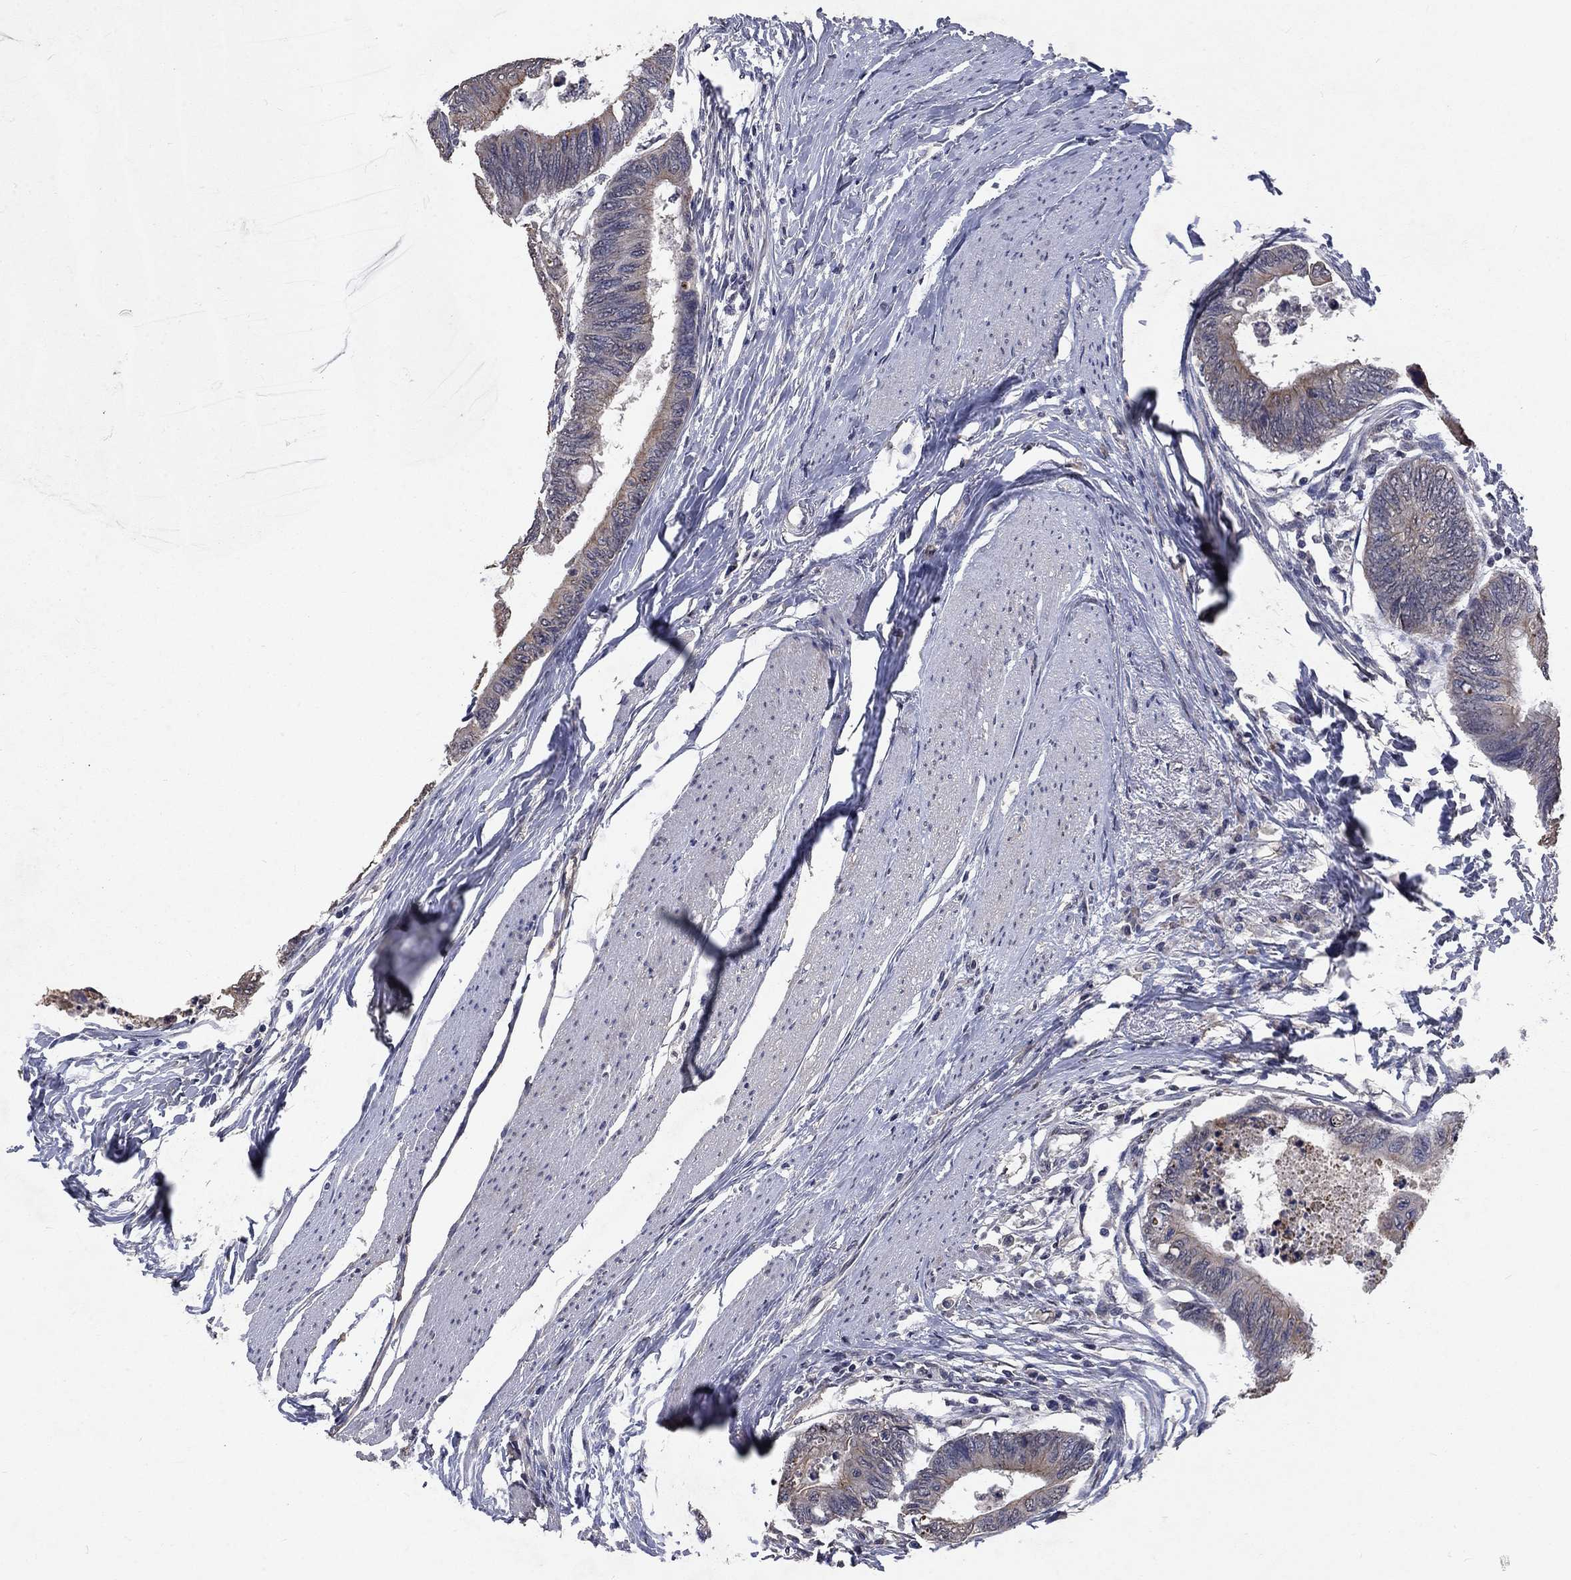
{"staining": {"intensity": "moderate", "quantity": "<25%", "location": "cytoplasmic/membranous"}, "tissue": "colorectal cancer", "cell_type": "Tumor cells", "image_type": "cancer", "snomed": [{"axis": "morphology", "description": "Normal tissue, NOS"}, {"axis": "morphology", "description": "Adenocarcinoma, NOS"}, {"axis": "topography", "description": "Rectum"}, {"axis": "topography", "description": "Peripheral nerve tissue"}], "caption": "Colorectal cancer stained with immunohistochemistry (IHC) shows moderate cytoplasmic/membranous positivity in about <25% of tumor cells.", "gene": "CHST5", "patient": {"sex": "male", "age": 92}}